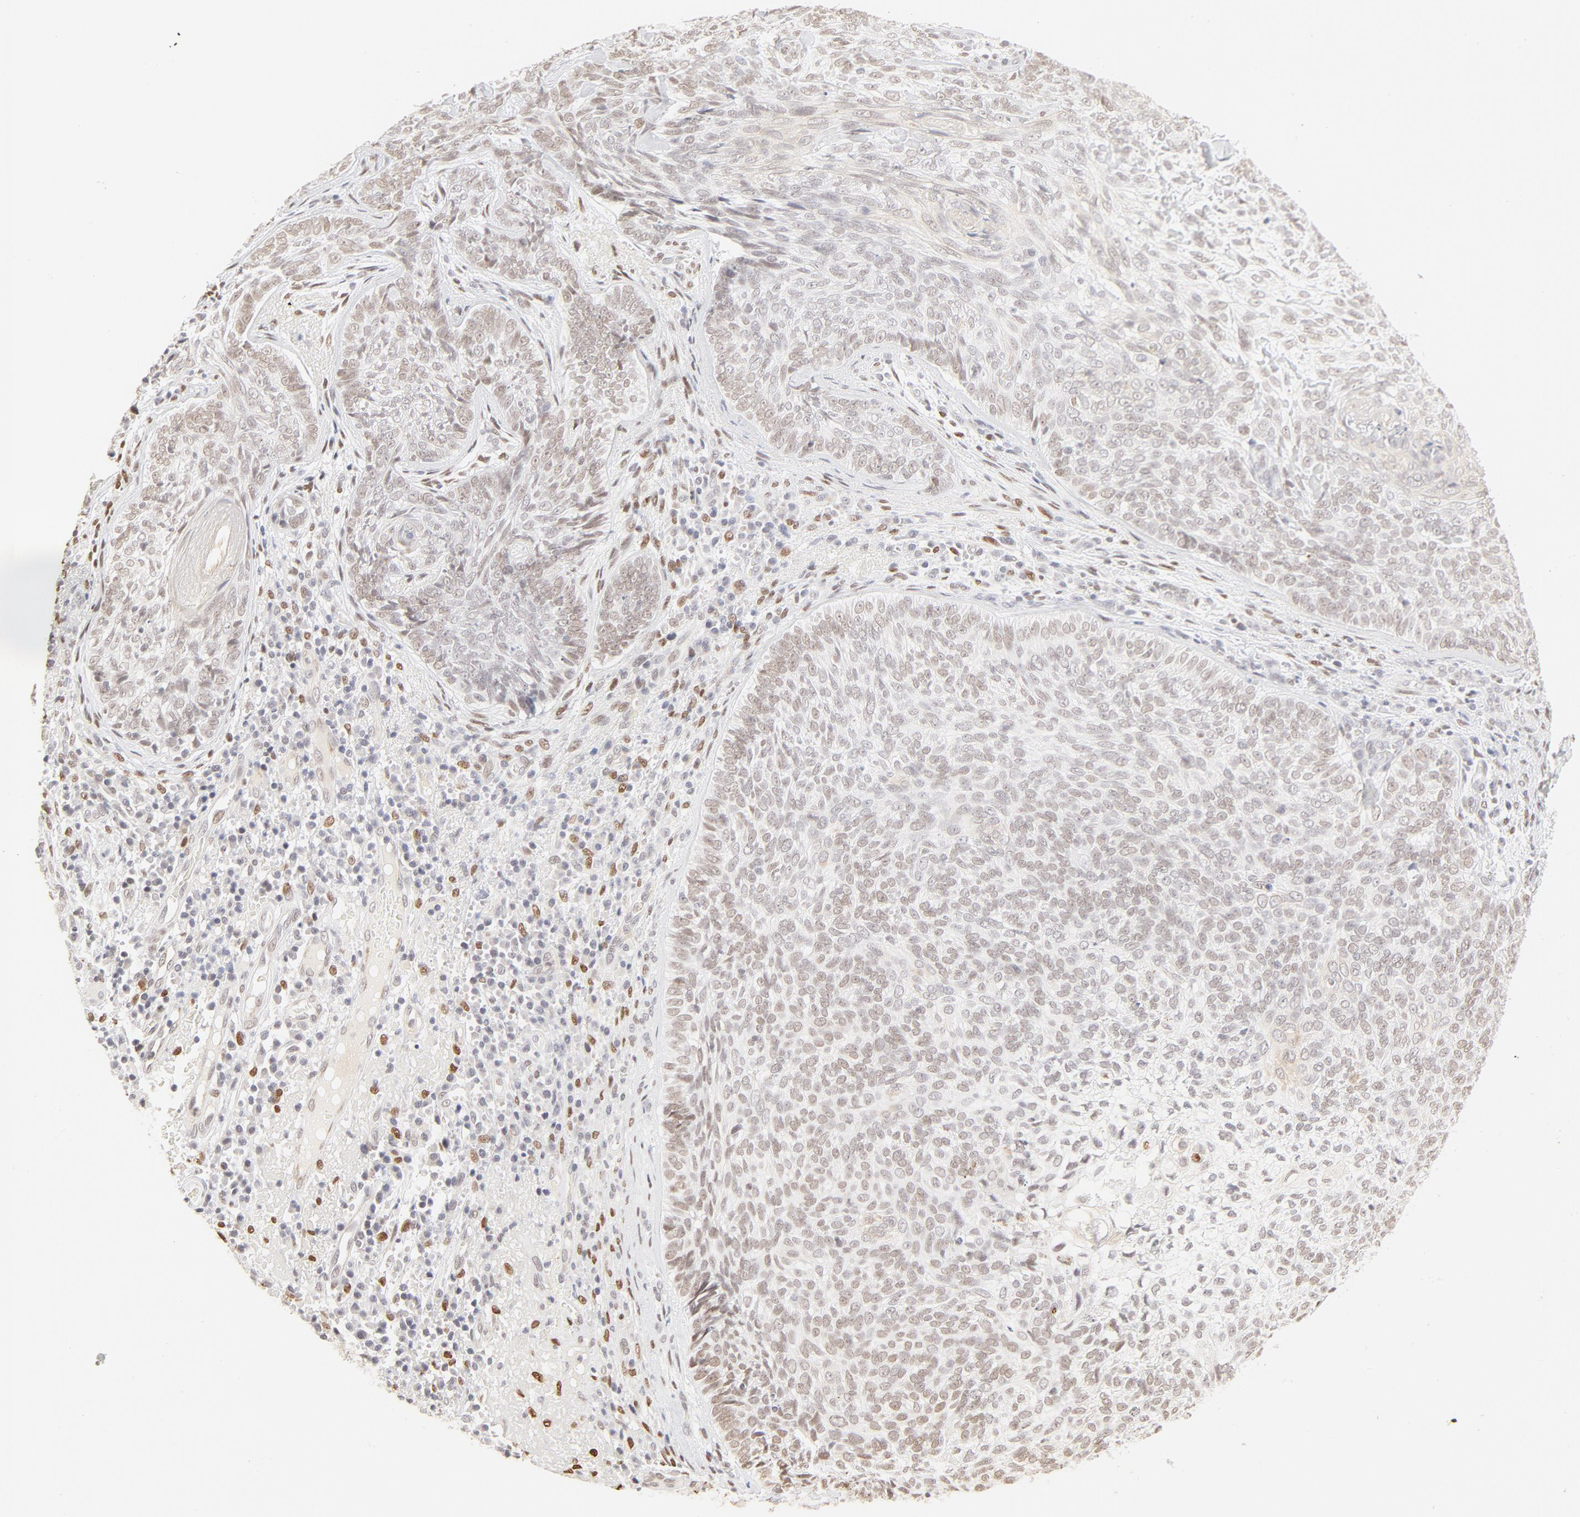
{"staining": {"intensity": "weak", "quantity": "25%-75%", "location": "nuclear"}, "tissue": "skin cancer", "cell_type": "Tumor cells", "image_type": "cancer", "snomed": [{"axis": "morphology", "description": "Basal cell carcinoma"}, {"axis": "topography", "description": "Skin"}], "caption": "IHC photomicrograph of human skin basal cell carcinoma stained for a protein (brown), which exhibits low levels of weak nuclear expression in approximately 25%-75% of tumor cells.", "gene": "PBX3", "patient": {"sex": "male", "age": 72}}